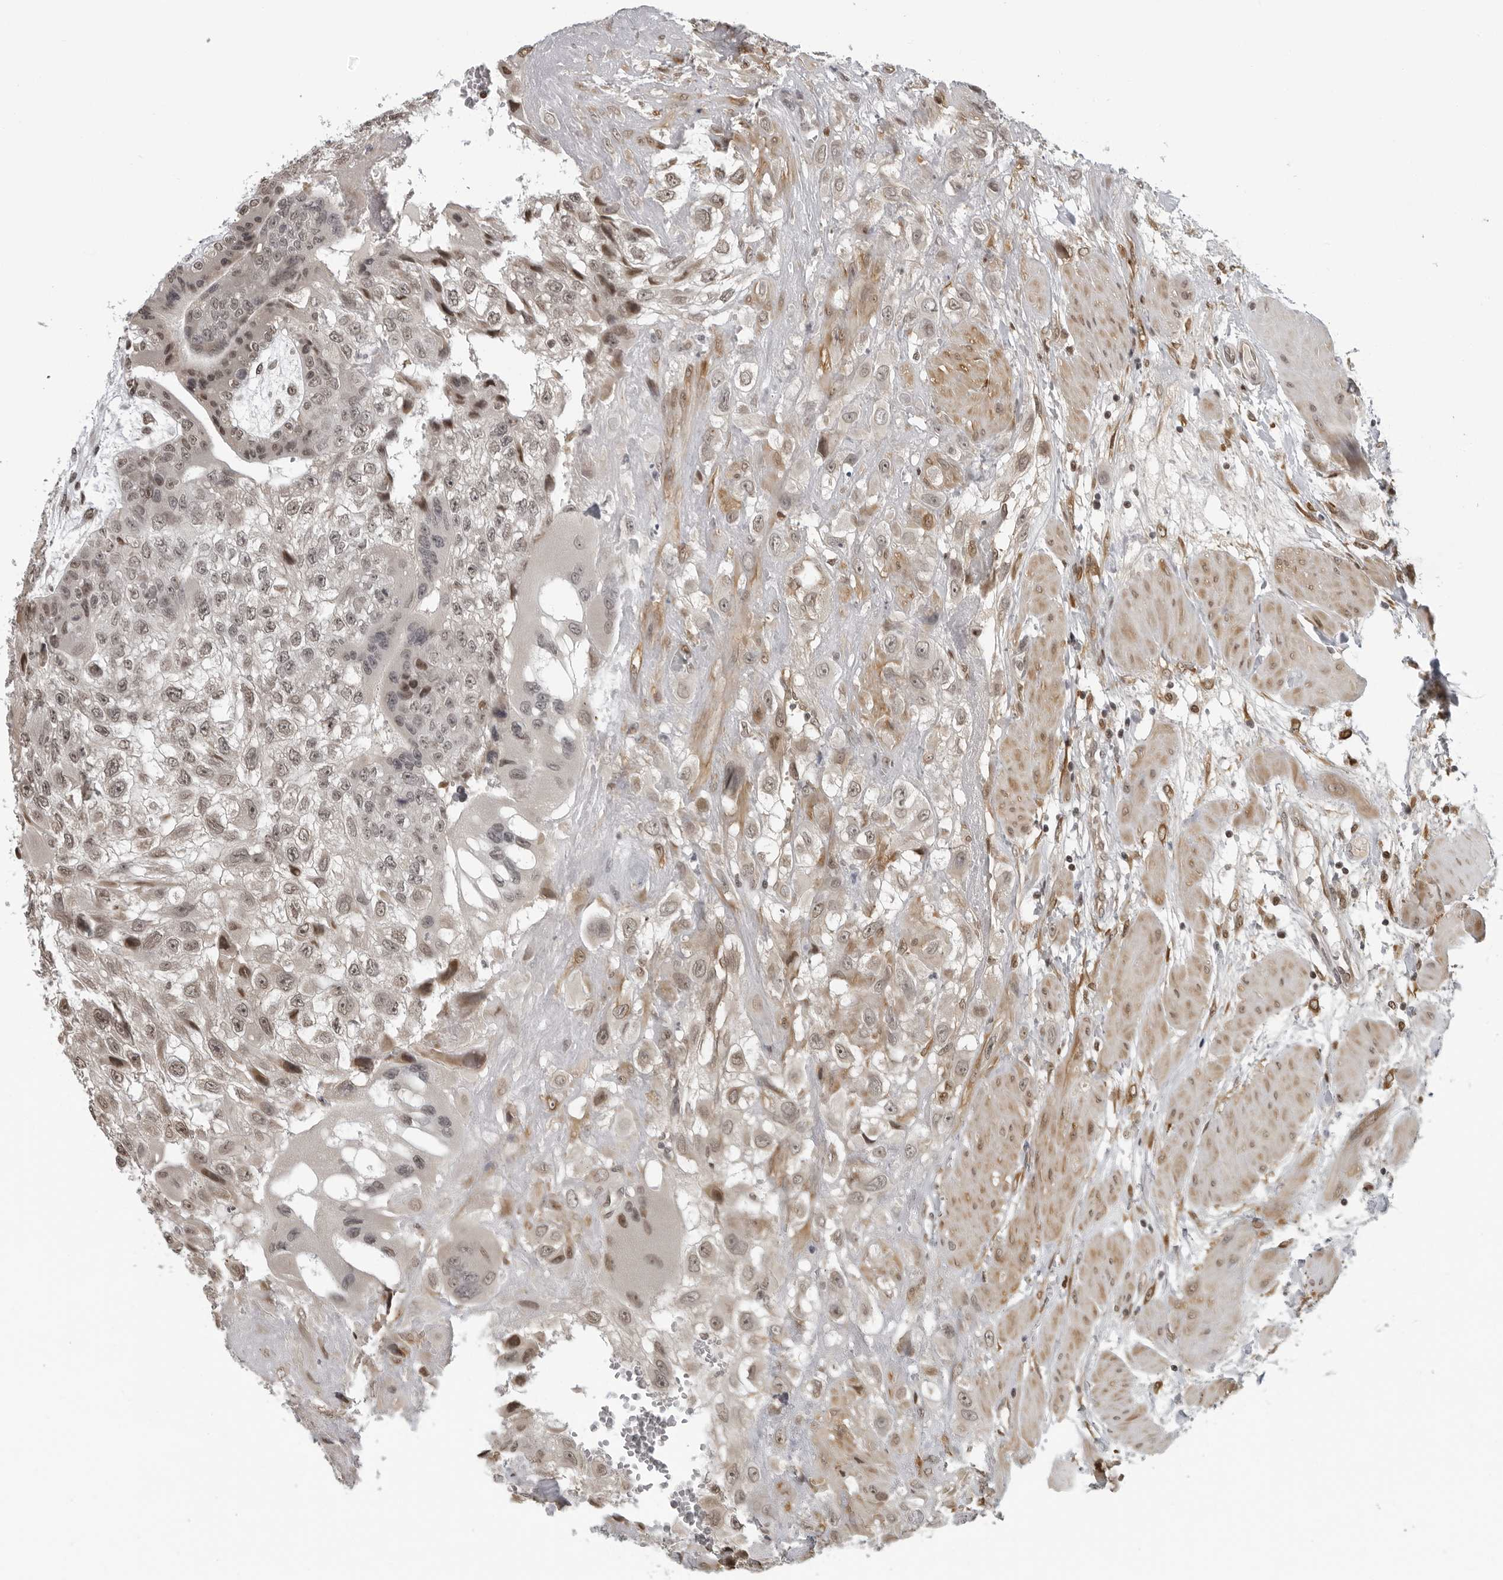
{"staining": {"intensity": "moderate", "quantity": "25%-75%", "location": "nuclear"}, "tissue": "fallopian tube", "cell_type": "Glandular cells", "image_type": "normal", "snomed": [{"axis": "morphology", "description": "Normal tissue, NOS"}, {"axis": "topography", "description": "Fallopian tube"}, {"axis": "topography", "description": "Placenta"}], "caption": "This image reveals unremarkable fallopian tube stained with immunohistochemistry to label a protein in brown. The nuclear of glandular cells show moderate positivity for the protein. Nuclei are counter-stained blue.", "gene": "MAF", "patient": {"sex": "female", "age": 32}}